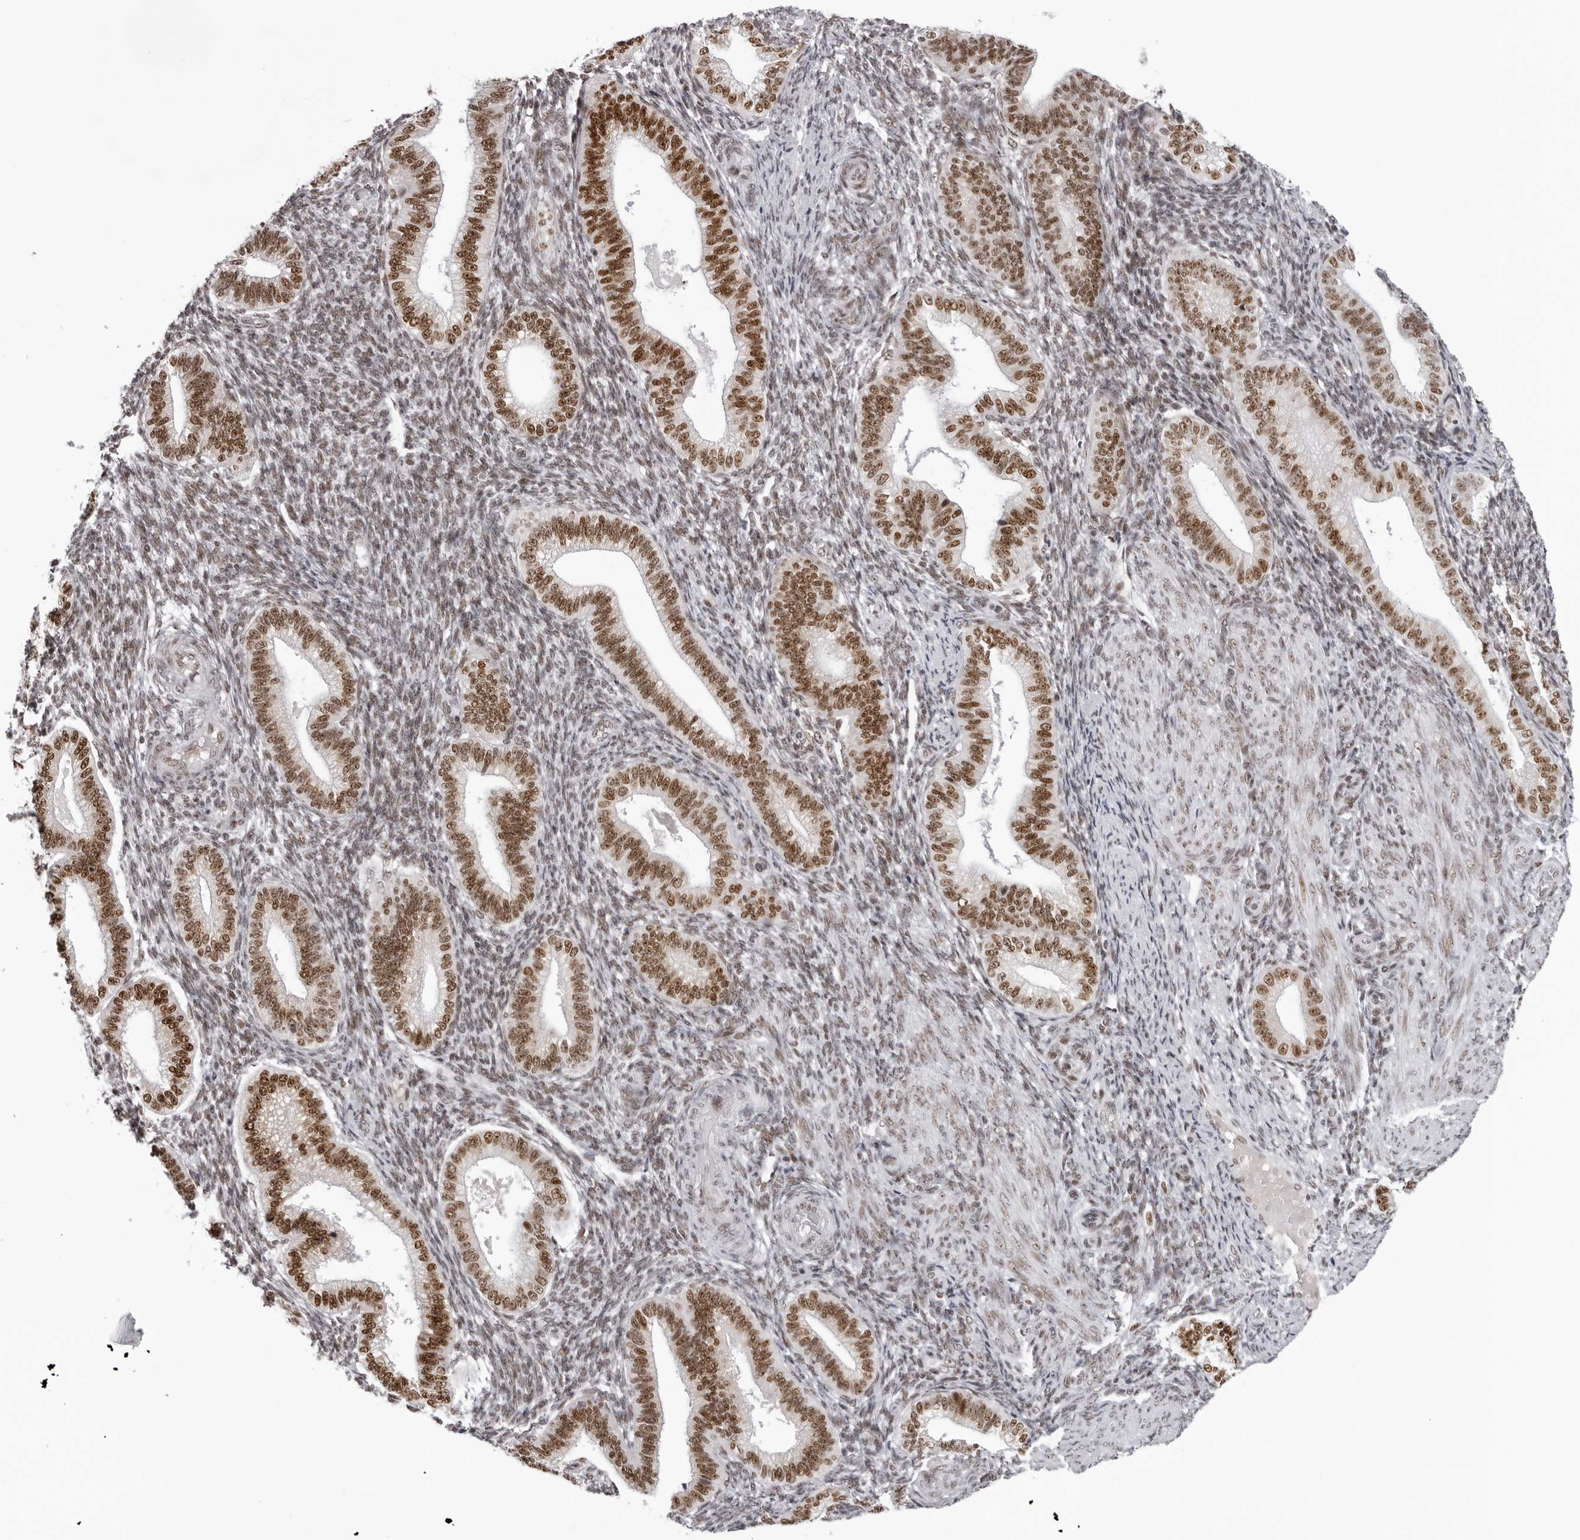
{"staining": {"intensity": "moderate", "quantity": "<25%", "location": "nuclear"}, "tissue": "endometrium", "cell_type": "Cells in endometrial stroma", "image_type": "normal", "snomed": [{"axis": "morphology", "description": "Normal tissue, NOS"}, {"axis": "topography", "description": "Endometrium"}], "caption": "Immunohistochemistry (IHC) photomicrograph of benign human endometrium stained for a protein (brown), which shows low levels of moderate nuclear positivity in about <25% of cells in endometrial stroma.", "gene": "HEXIM2", "patient": {"sex": "female", "age": 39}}